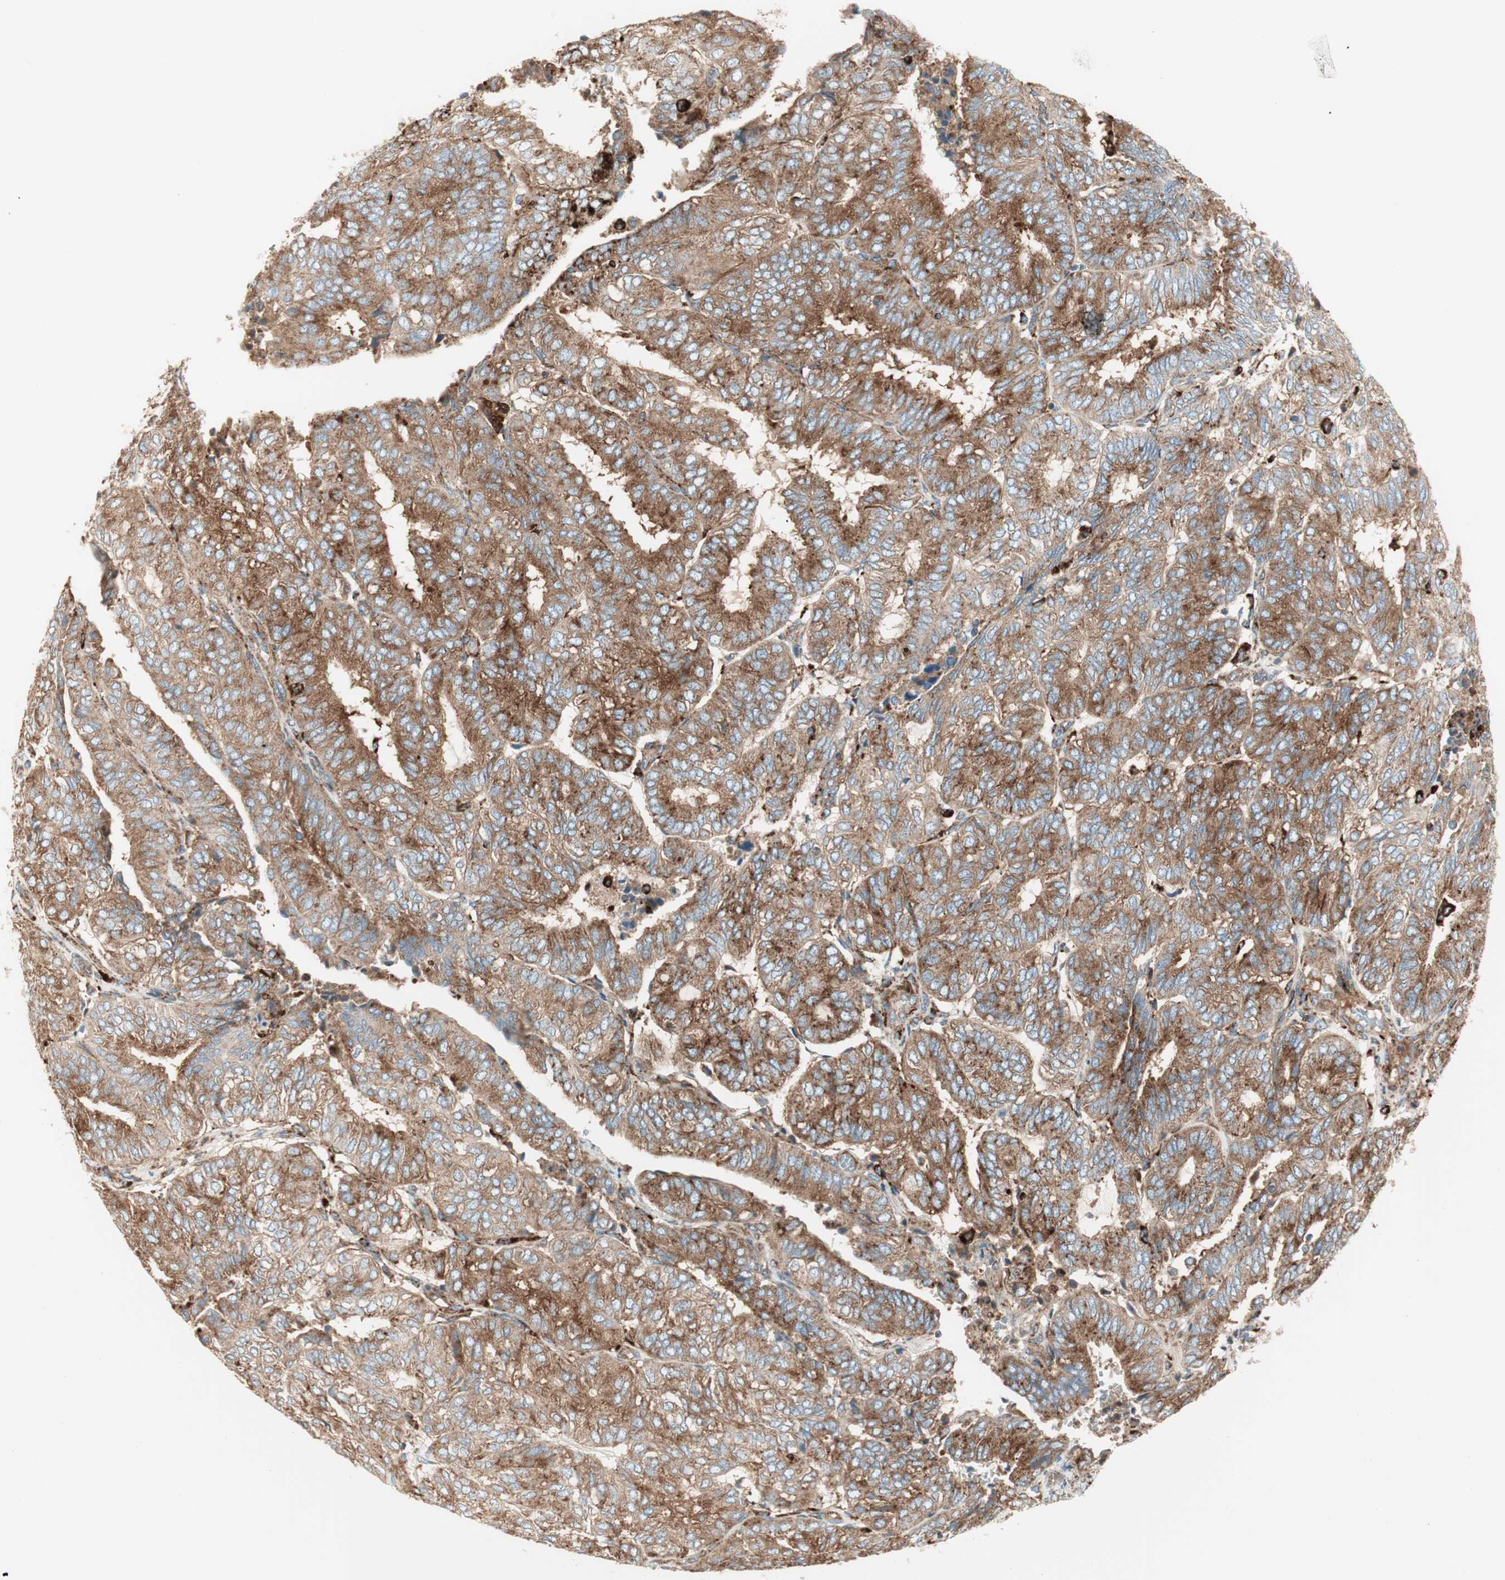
{"staining": {"intensity": "moderate", "quantity": "25%-75%", "location": "cytoplasmic/membranous"}, "tissue": "endometrial cancer", "cell_type": "Tumor cells", "image_type": "cancer", "snomed": [{"axis": "morphology", "description": "Adenocarcinoma, NOS"}, {"axis": "topography", "description": "Uterus"}], "caption": "Endometrial adenocarcinoma was stained to show a protein in brown. There is medium levels of moderate cytoplasmic/membranous expression in about 25%-75% of tumor cells.", "gene": "ATP6V1G1", "patient": {"sex": "female", "age": 60}}